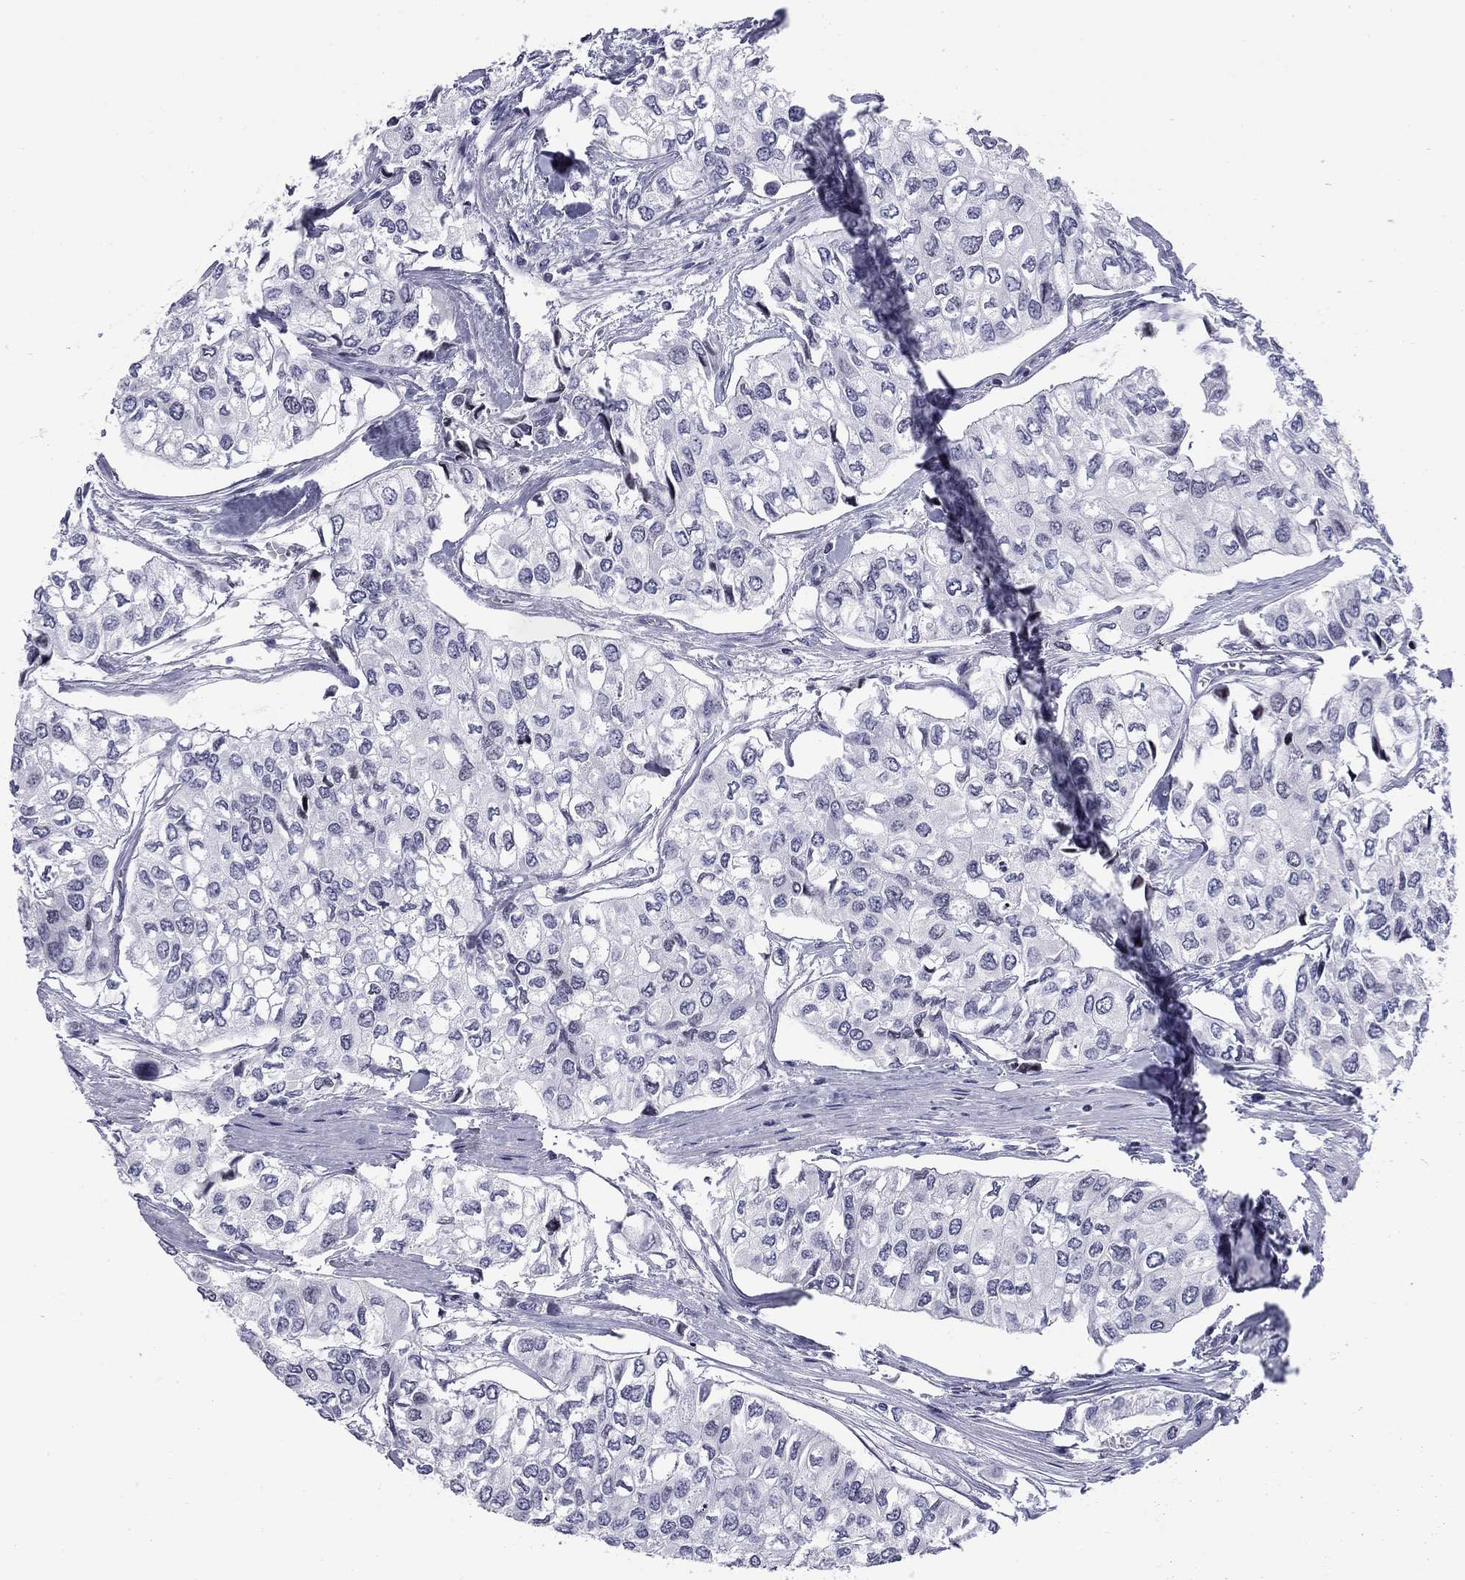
{"staining": {"intensity": "negative", "quantity": "none", "location": "none"}, "tissue": "urothelial cancer", "cell_type": "Tumor cells", "image_type": "cancer", "snomed": [{"axis": "morphology", "description": "Urothelial carcinoma, High grade"}, {"axis": "topography", "description": "Urinary bladder"}], "caption": "The histopathology image exhibits no staining of tumor cells in urothelial cancer. The staining was performed using DAB (3,3'-diaminobenzidine) to visualize the protein expression in brown, while the nuclei were stained in blue with hematoxylin (Magnification: 20x).", "gene": "CCDC144A", "patient": {"sex": "male", "age": 73}}